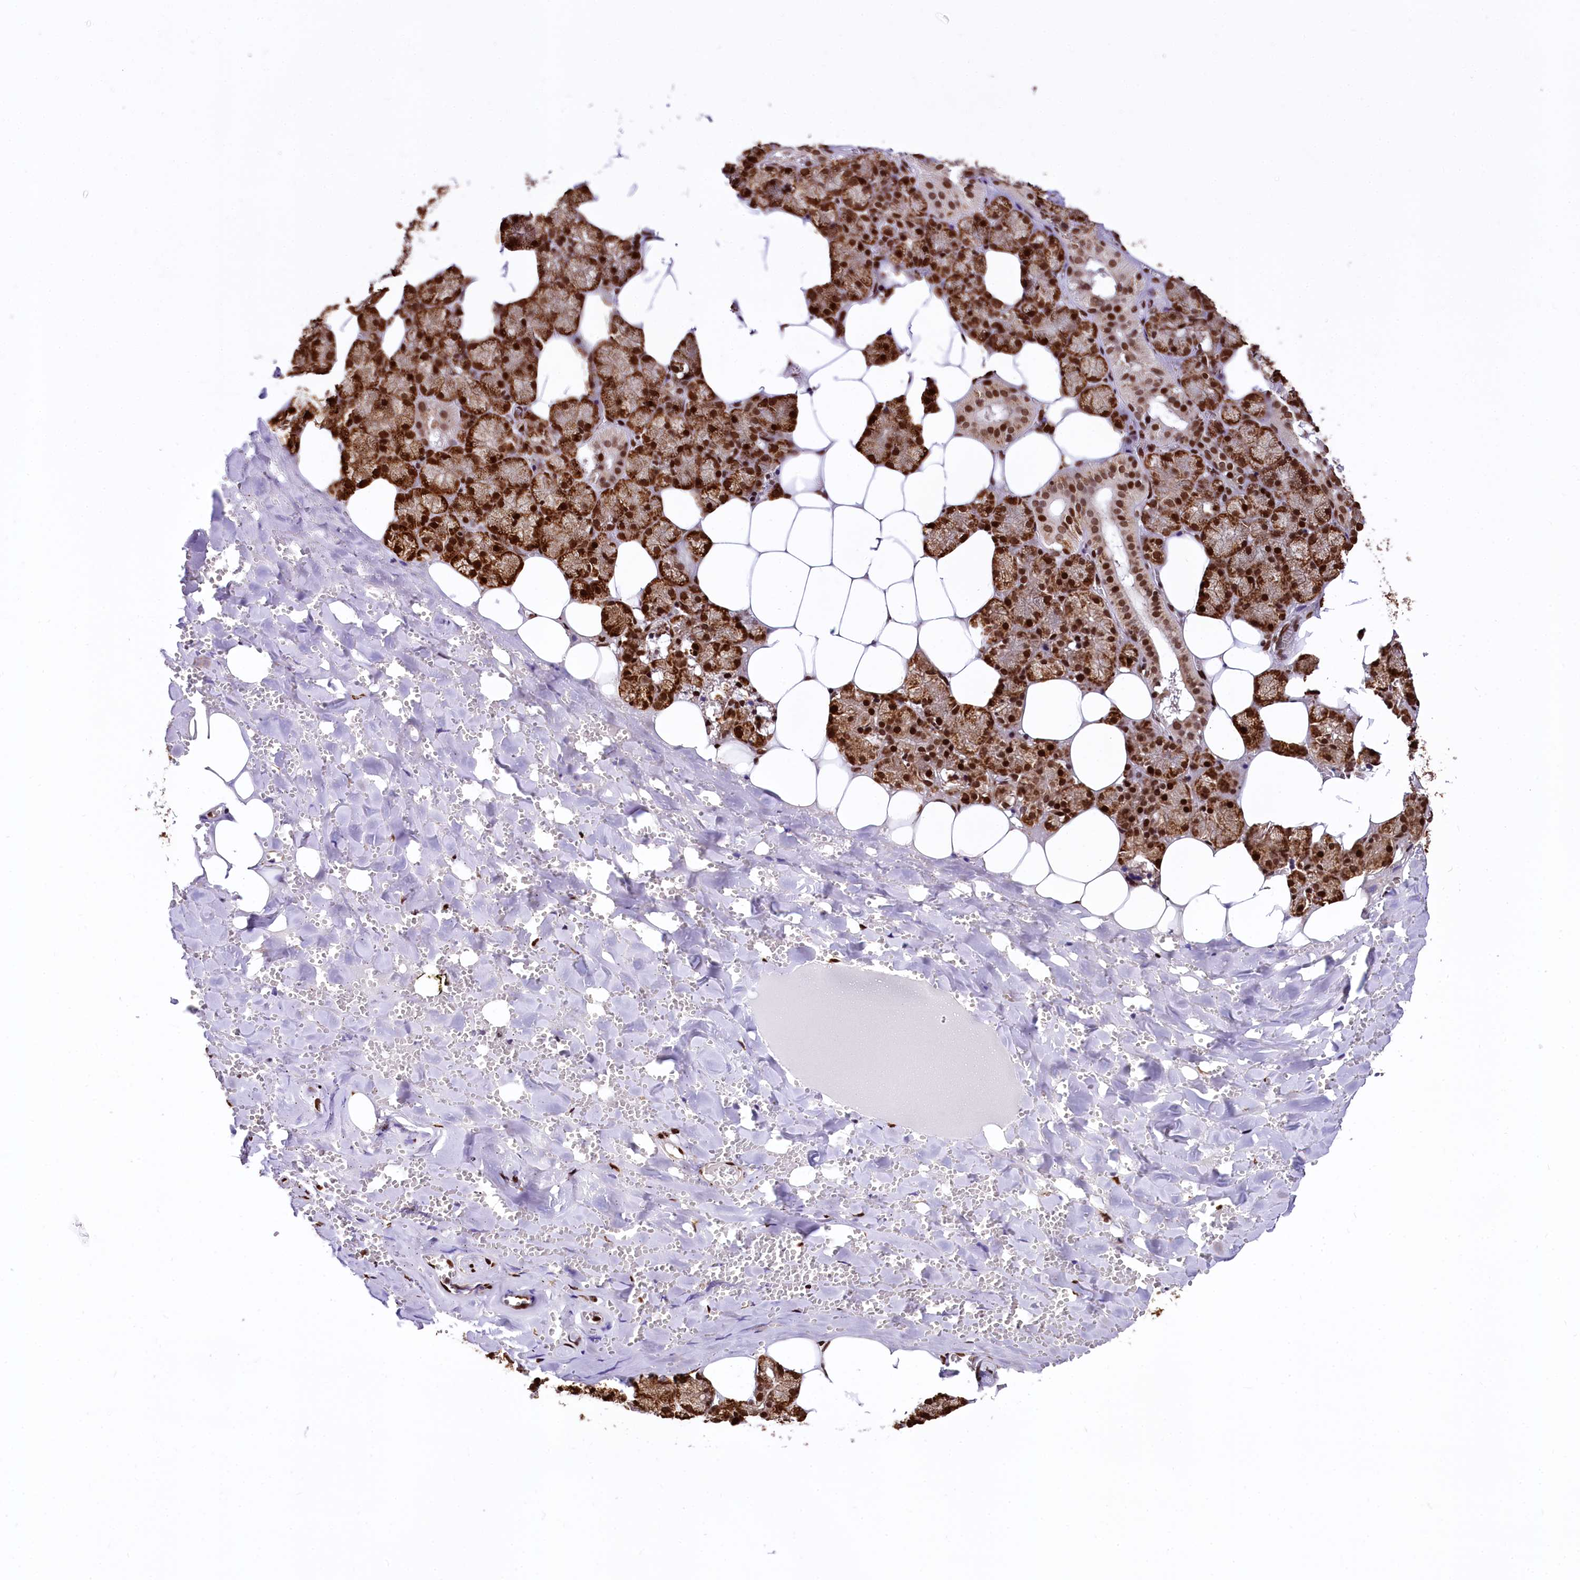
{"staining": {"intensity": "strong", "quantity": ">75%", "location": "cytoplasmic/membranous,nuclear"}, "tissue": "salivary gland", "cell_type": "Glandular cells", "image_type": "normal", "snomed": [{"axis": "morphology", "description": "Normal tissue, NOS"}, {"axis": "topography", "description": "Salivary gland"}], "caption": "Immunohistochemistry (IHC) (DAB) staining of benign human salivary gland demonstrates strong cytoplasmic/membranous,nuclear protein positivity in about >75% of glandular cells.", "gene": "PDS5B", "patient": {"sex": "male", "age": 62}}